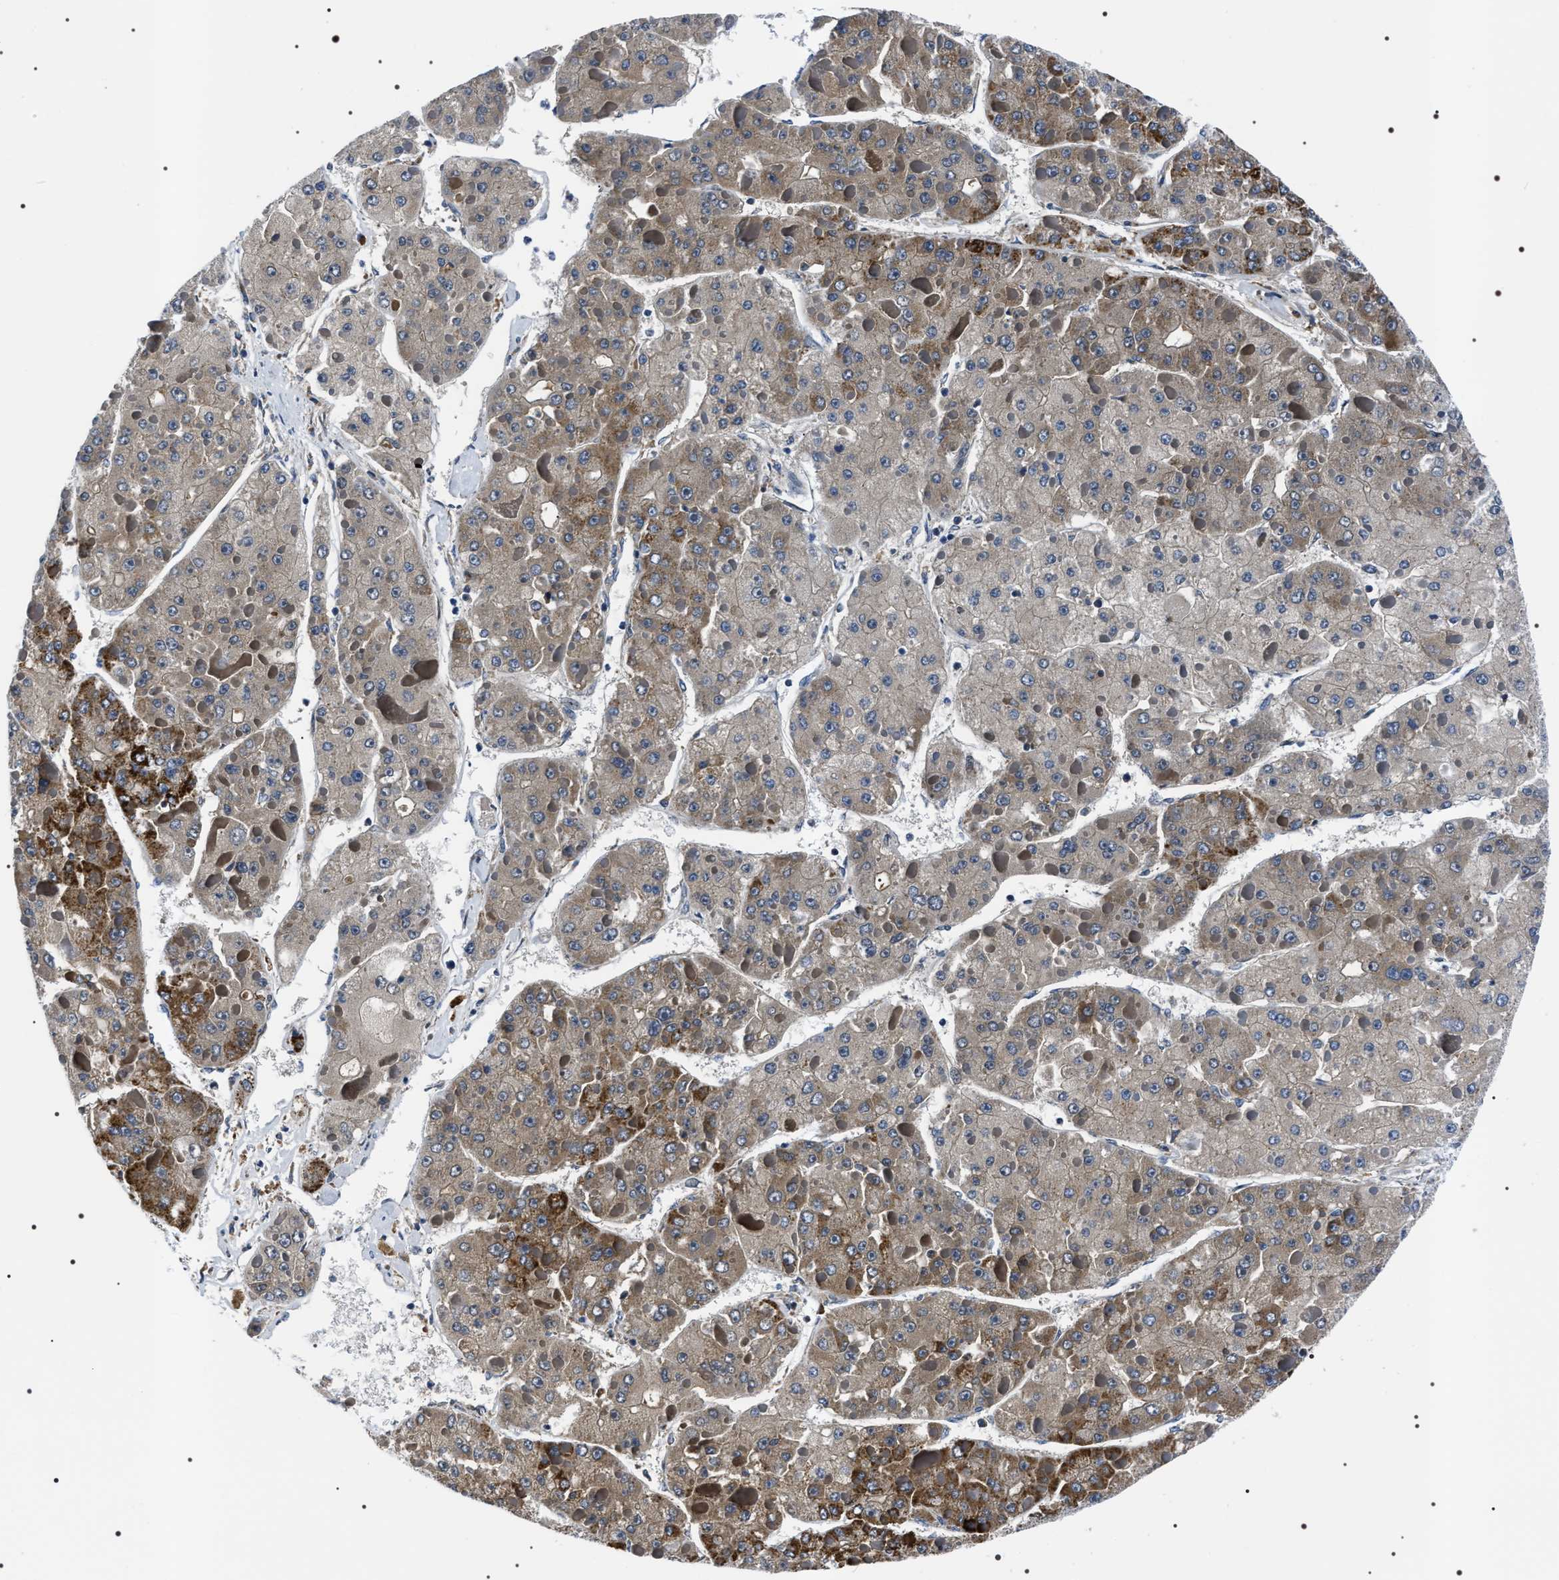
{"staining": {"intensity": "weak", "quantity": ">75%", "location": "cytoplasmic/membranous"}, "tissue": "liver cancer", "cell_type": "Tumor cells", "image_type": "cancer", "snomed": [{"axis": "morphology", "description": "Carcinoma, Hepatocellular, NOS"}, {"axis": "topography", "description": "Liver"}], "caption": "Immunohistochemical staining of liver cancer demonstrates weak cytoplasmic/membranous protein staining in approximately >75% of tumor cells.", "gene": "NTMT1", "patient": {"sex": "female", "age": 73}}